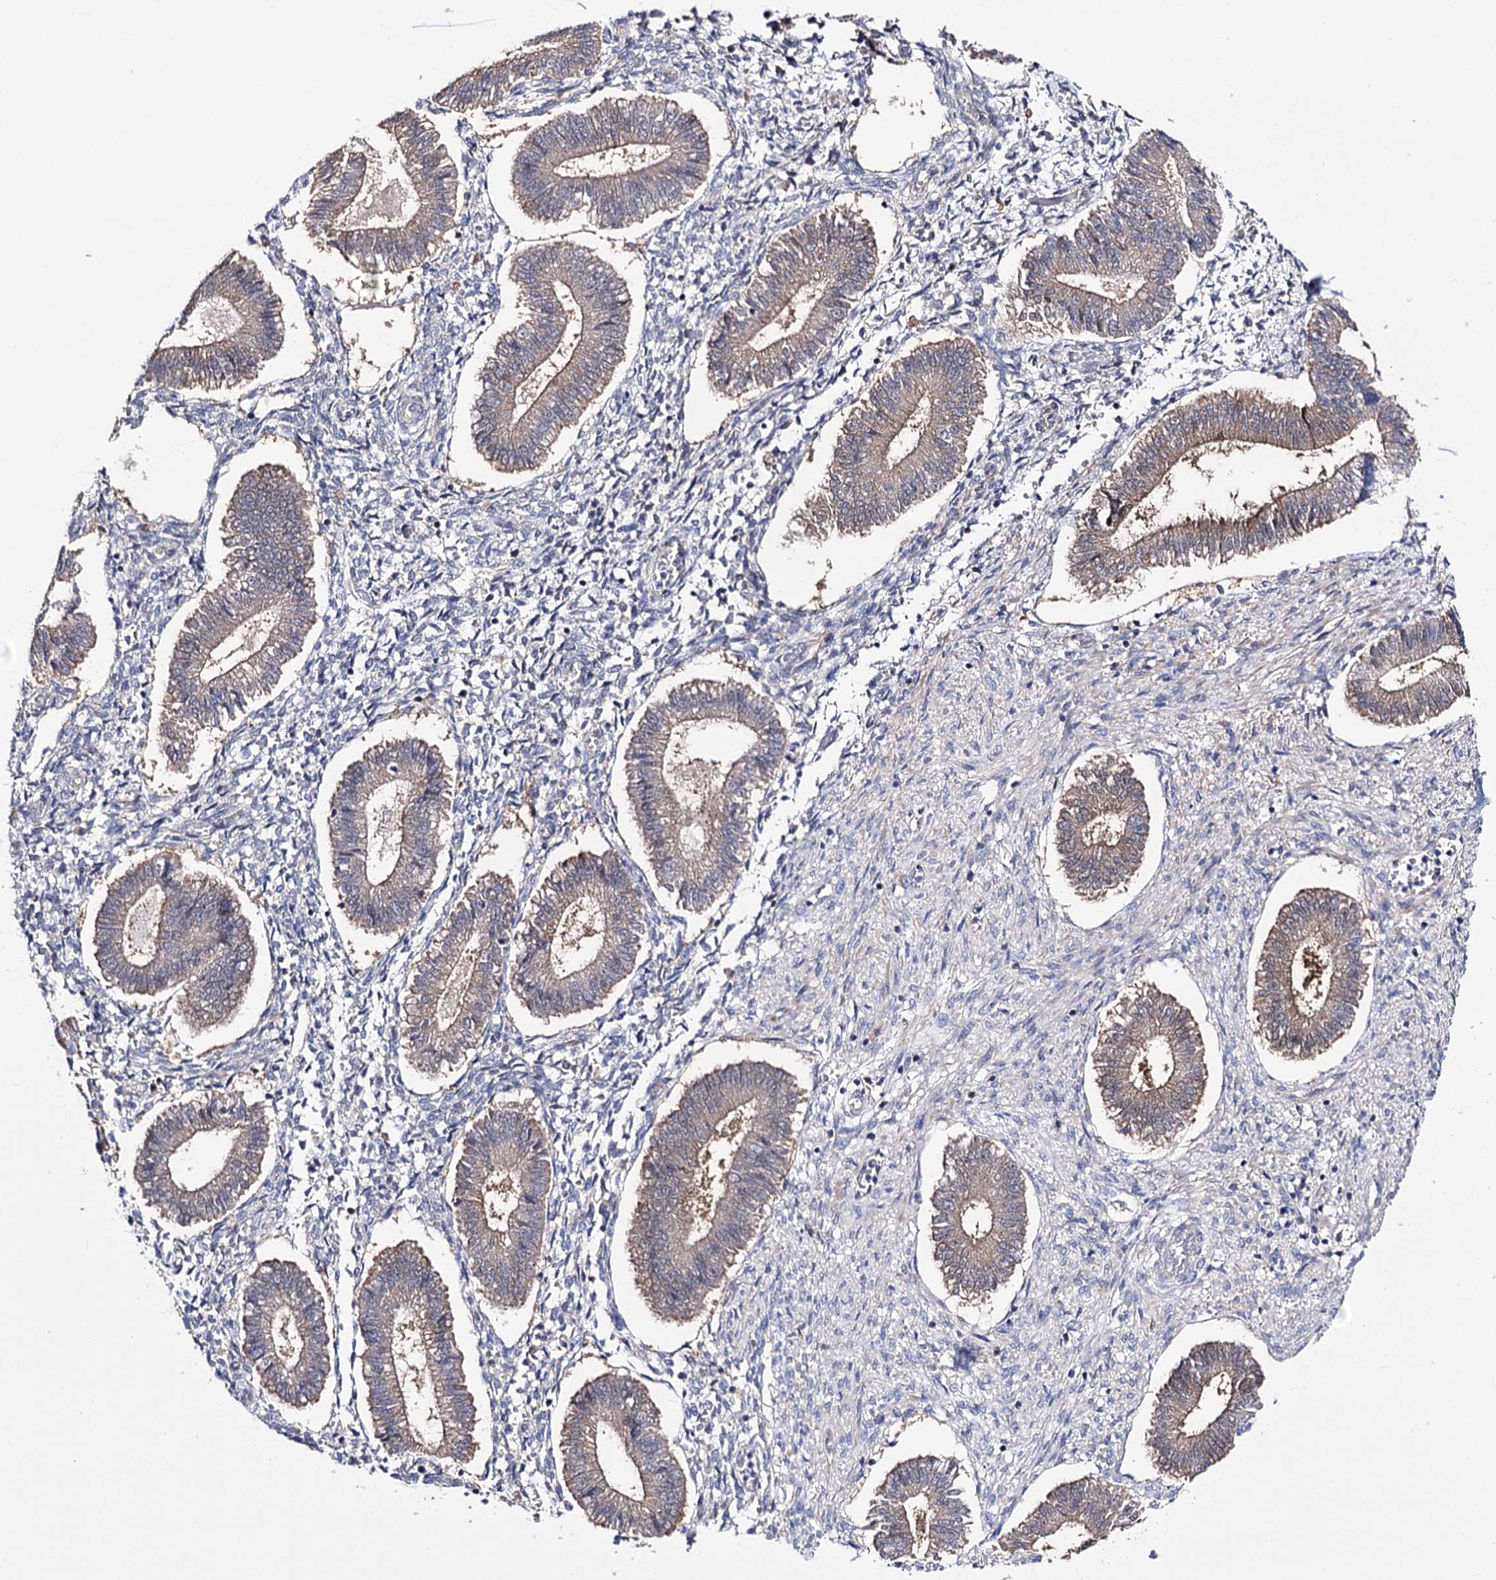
{"staining": {"intensity": "negative", "quantity": "none", "location": "none"}, "tissue": "endometrium", "cell_type": "Cells in endometrial stroma", "image_type": "normal", "snomed": [{"axis": "morphology", "description": "Normal tissue, NOS"}, {"axis": "topography", "description": "Endometrium"}], "caption": "IHC histopathology image of unremarkable endometrium: human endometrium stained with DAB (3,3'-diaminobenzidine) shows no significant protein positivity in cells in endometrial stroma.", "gene": "PTER", "patient": {"sex": "female", "age": 25}}